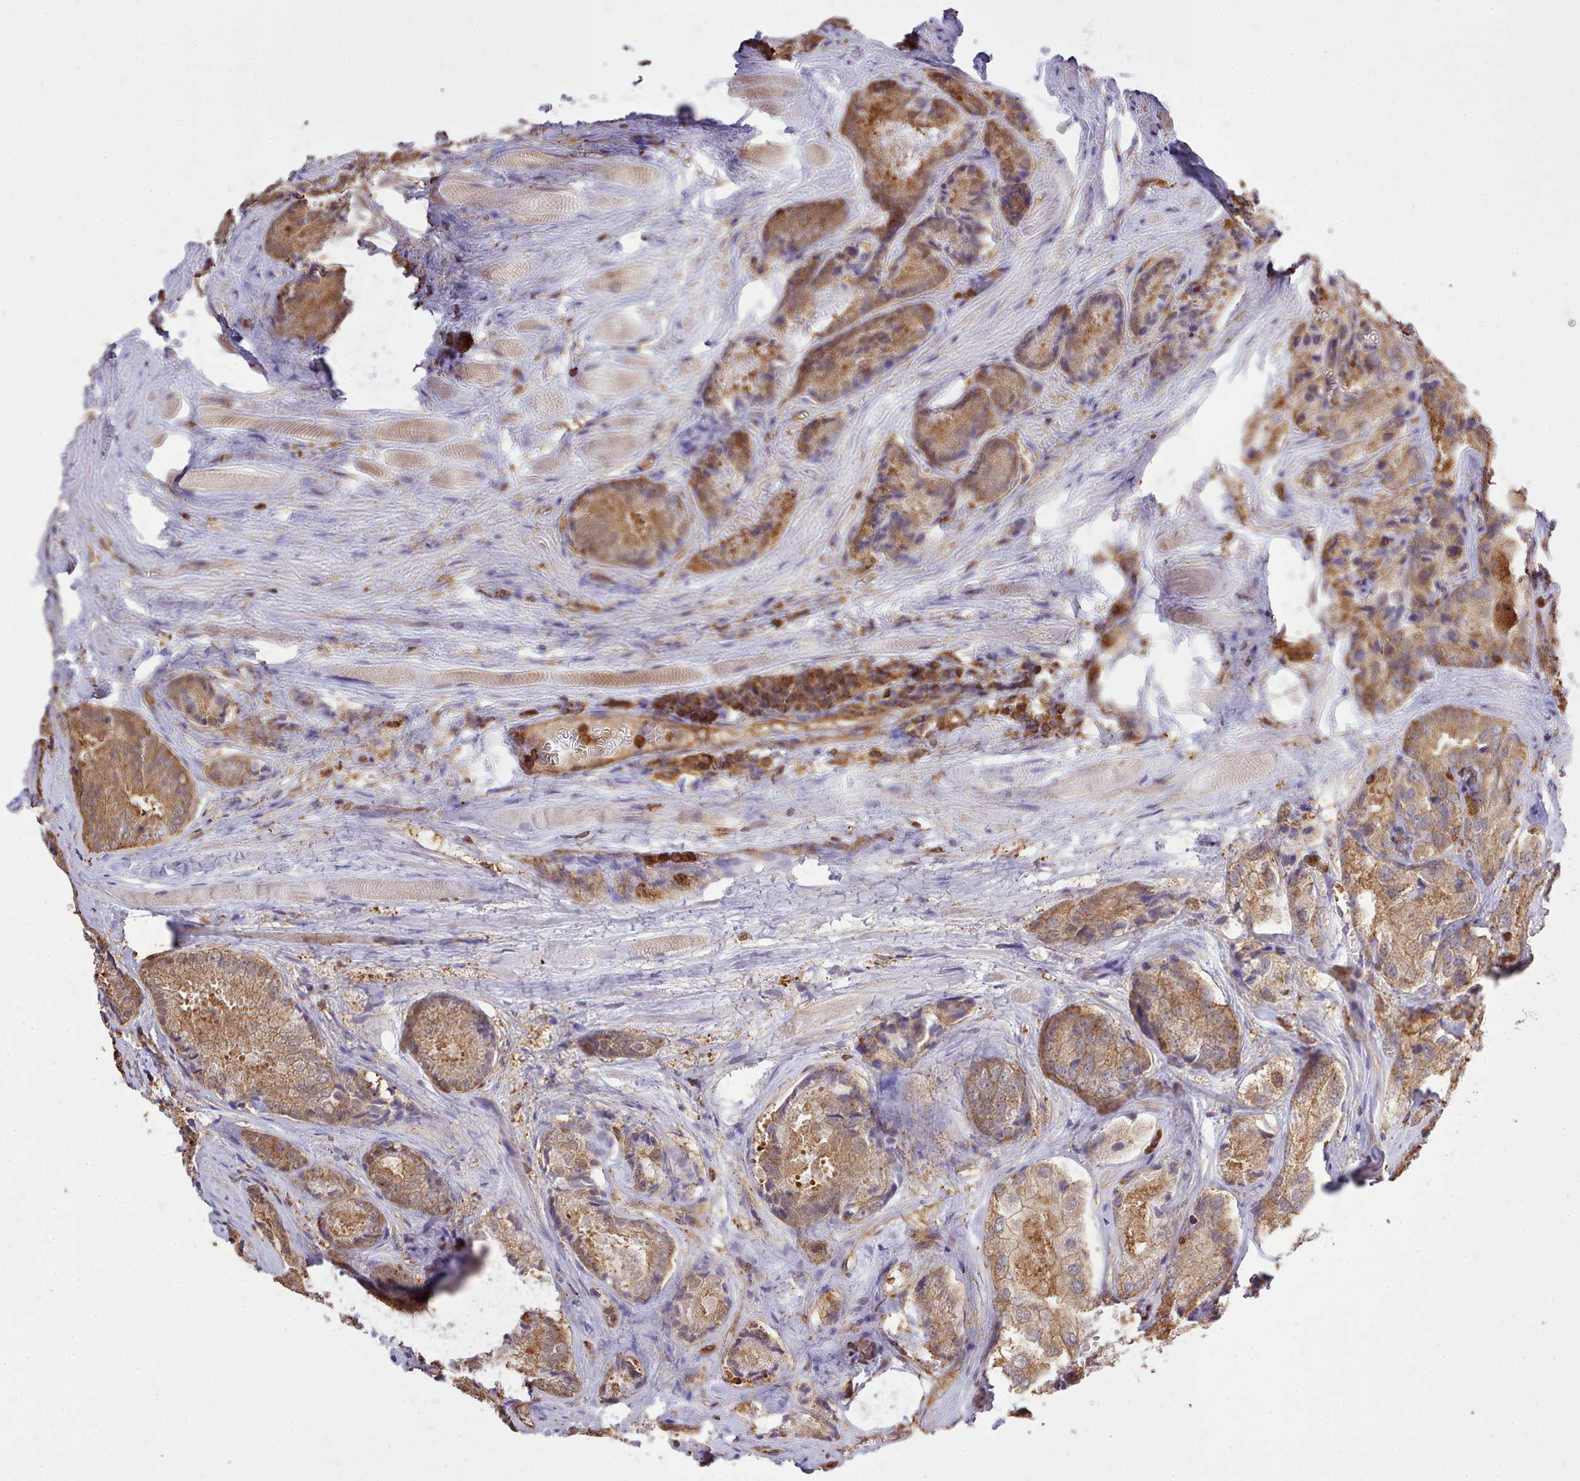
{"staining": {"intensity": "moderate", "quantity": ">75%", "location": "cytoplasmic/membranous"}, "tissue": "prostate cancer", "cell_type": "Tumor cells", "image_type": "cancer", "snomed": [{"axis": "morphology", "description": "Adenocarcinoma, Low grade"}, {"axis": "topography", "description": "Prostate"}], "caption": "Protein expression analysis of prostate cancer shows moderate cytoplasmic/membranous staining in approximately >75% of tumor cells.", "gene": "CAPZA1", "patient": {"sex": "male", "age": 68}}